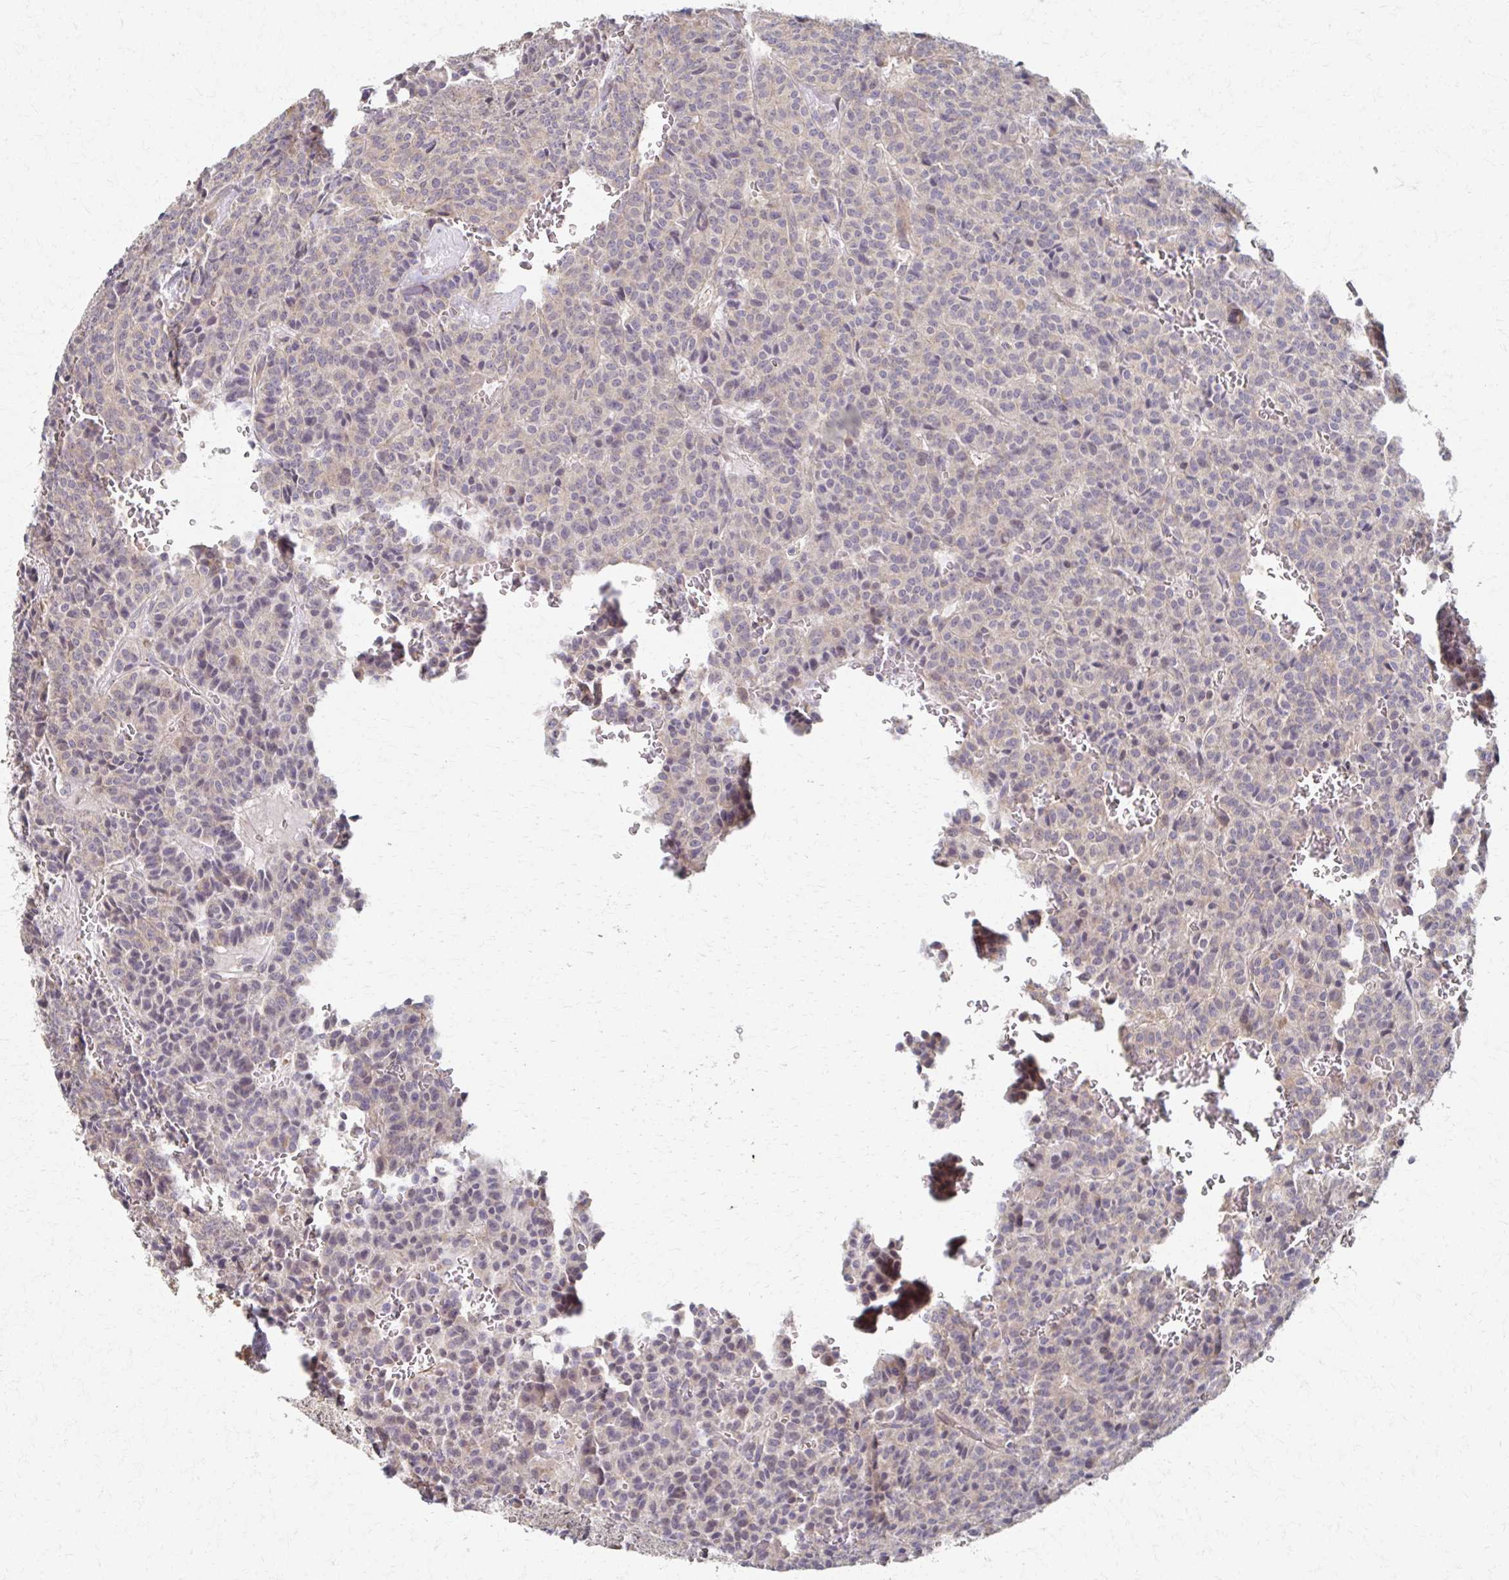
{"staining": {"intensity": "negative", "quantity": "none", "location": "none"}, "tissue": "carcinoid", "cell_type": "Tumor cells", "image_type": "cancer", "snomed": [{"axis": "morphology", "description": "Carcinoid, malignant, NOS"}, {"axis": "topography", "description": "Lung"}], "caption": "Carcinoid (malignant) was stained to show a protein in brown. There is no significant staining in tumor cells.", "gene": "EOLA2", "patient": {"sex": "male", "age": 70}}